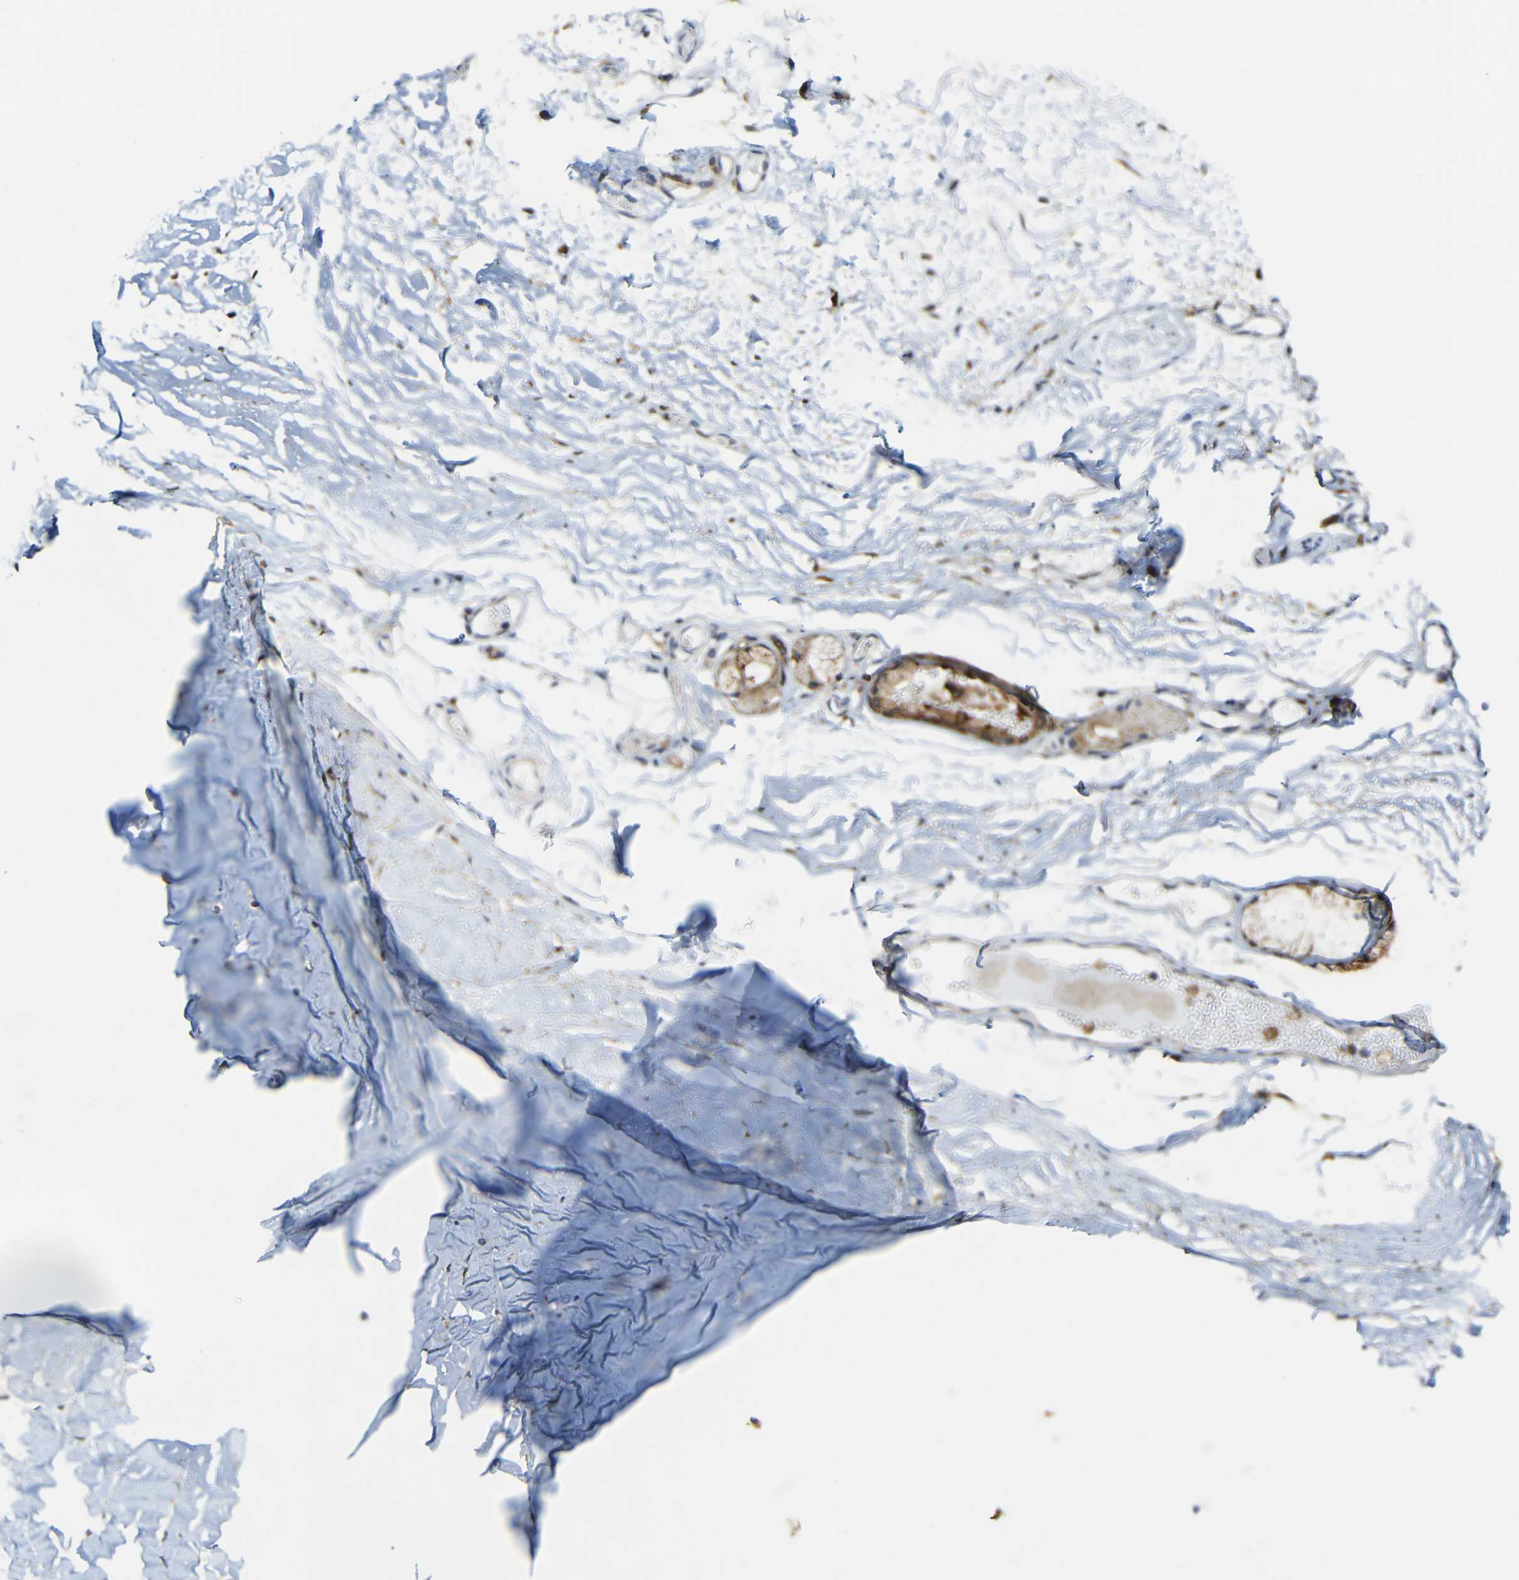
{"staining": {"intensity": "moderate", "quantity": "25%-75%", "location": "cytoplasmic/membranous"}, "tissue": "adipose tissue", "cell_type": "Adipocytes", "image_type": "normal", "snomed": [{"axis": "morphology", "description": "Normal tissue, NOS"}, {"axis": "topography", "description": "Bronchus"}], "caption": "A medium amount of moderate cytoplasmic/membranous positivity is present in approximately 25%-75% of adipocytes in unremarkable adipose tissue. (Stains: DAB (3,3'-diaminobenzidine) in brown, nuclei in blue, Microscopy: brightfield microscopy at high magnification).", "gene": "C1GALT1", "patient": {"sex": "female", "age": 73}}